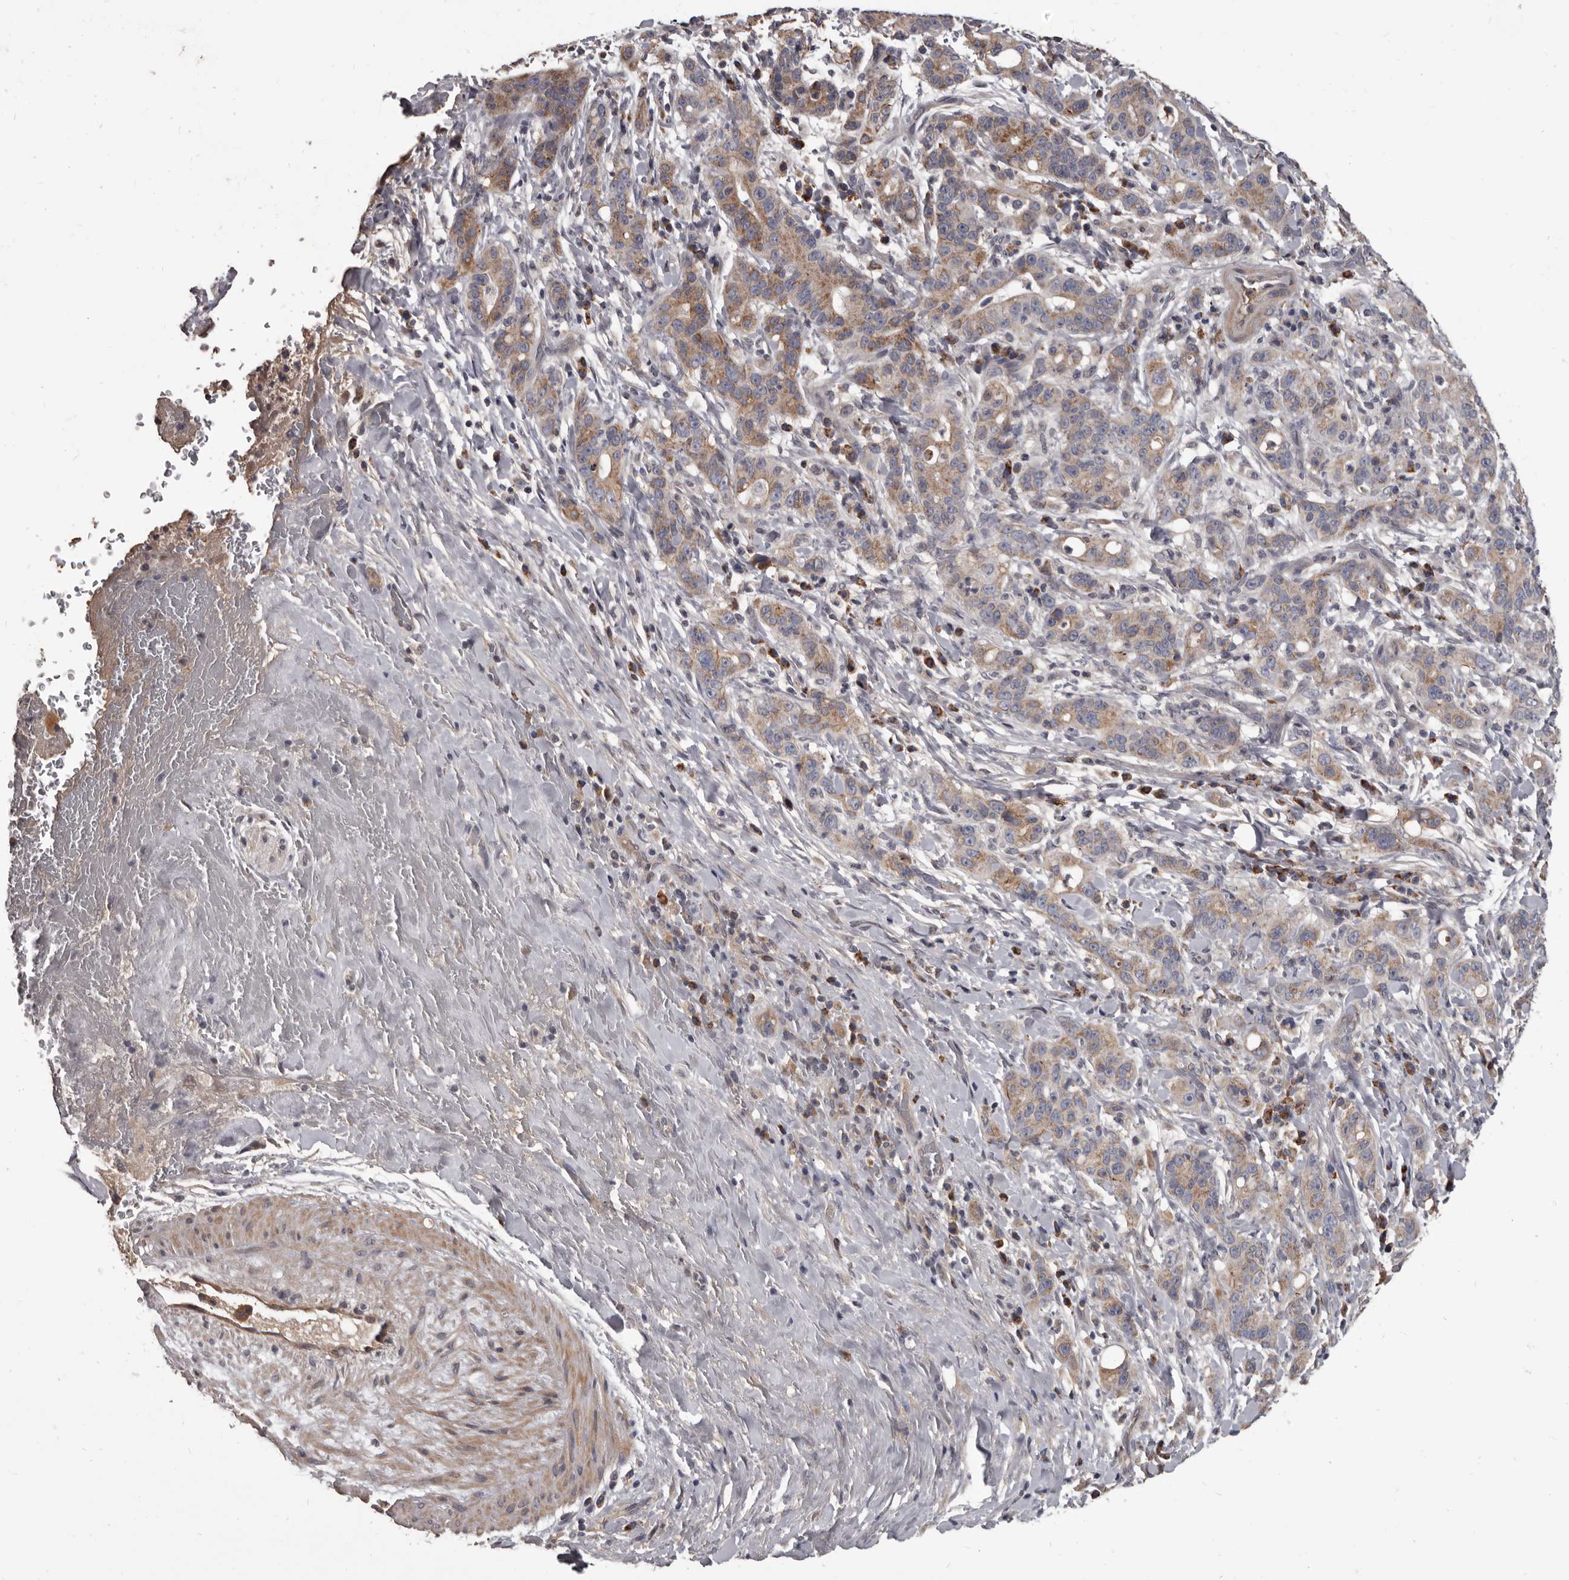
{"staining": {"intensity": "weak", "quantity": ">75%", "location": "cytoplasmic/membranous"}, "tissue": "liver cancer", "cell_type": "Tumor cells", "image_type": "cancer", "snomed": [{"axis": "morphology", "description": "Cholangiocarcinoma"}, {"axis": "topography", "description": "Liver"}], "caption": "Brown immunohistochemical staining in human liver cancer (cholangiocarcinoma) shows weak cytoplasmic/membranous positivity in approximately >75% of tumor cells. (DAB (3,3'-diaminobenzidine) IHC, brown staining for protein, blue staining for nuclei).", "gene": "ALDH5A1", "patient": {"sex": "female", "age": 38}}